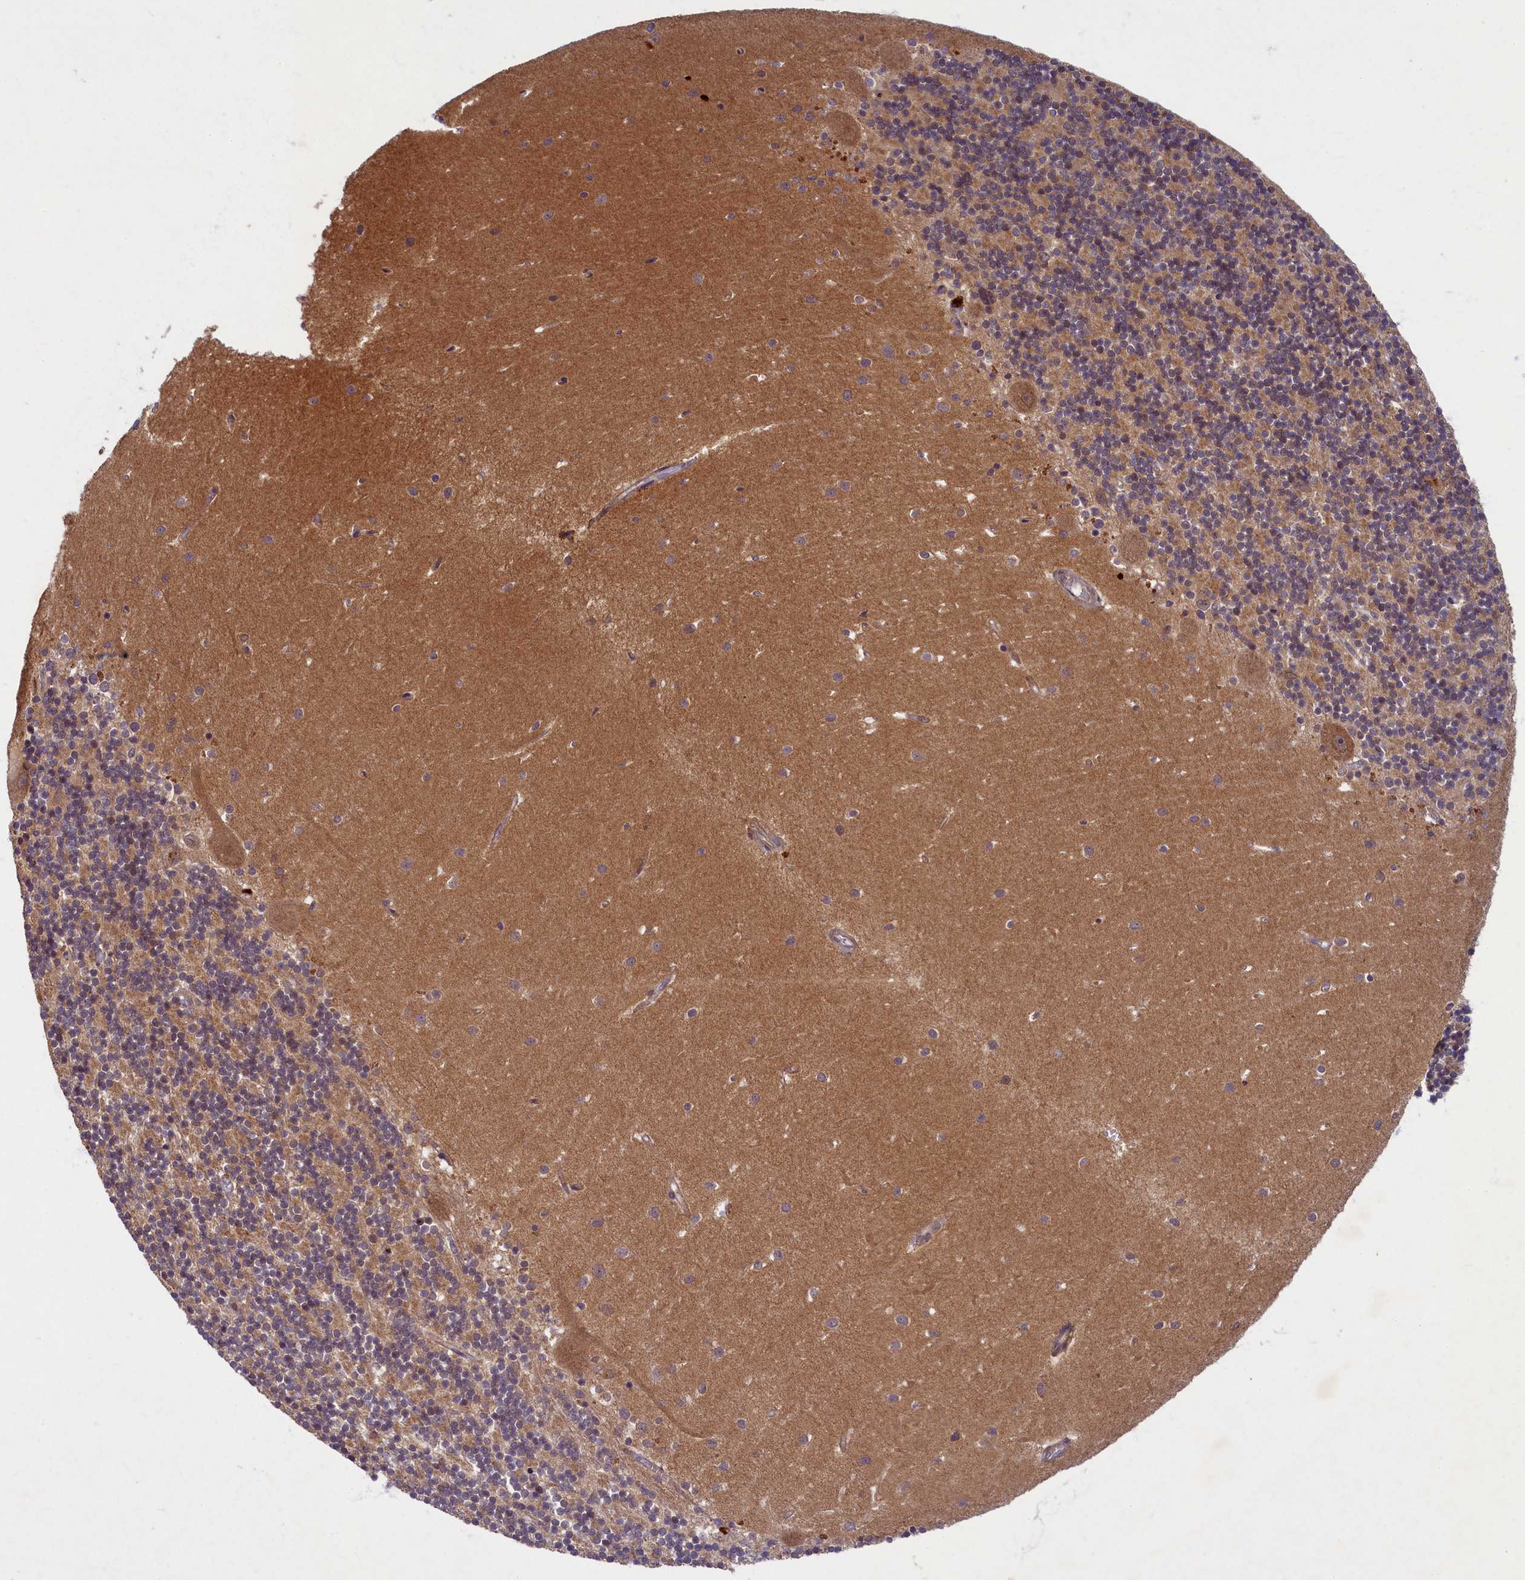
{"staining": {"intensity": "moderate", "quantity": "25%-75%", "location": "cytoplasmic/membranous"}, "tissue": "cerebellum", "cell_type": "Cells in granular layer", "image_type": "normal", "snomed": [{"axis": "morphology", "description": "Normal tissue, NOS"}, {"axis": "topography", "description": "Cerebellum"}], "caption": "IHC micrograph of unremarkable cerebellum stained for a protein (brown), which demonstrates medium levels of moderate cytoplasmic/membranous expression in about 25%-75% of cells in granular layer.", "gene": "BICD1", "patient": {"sex": "male", "age": 54}}